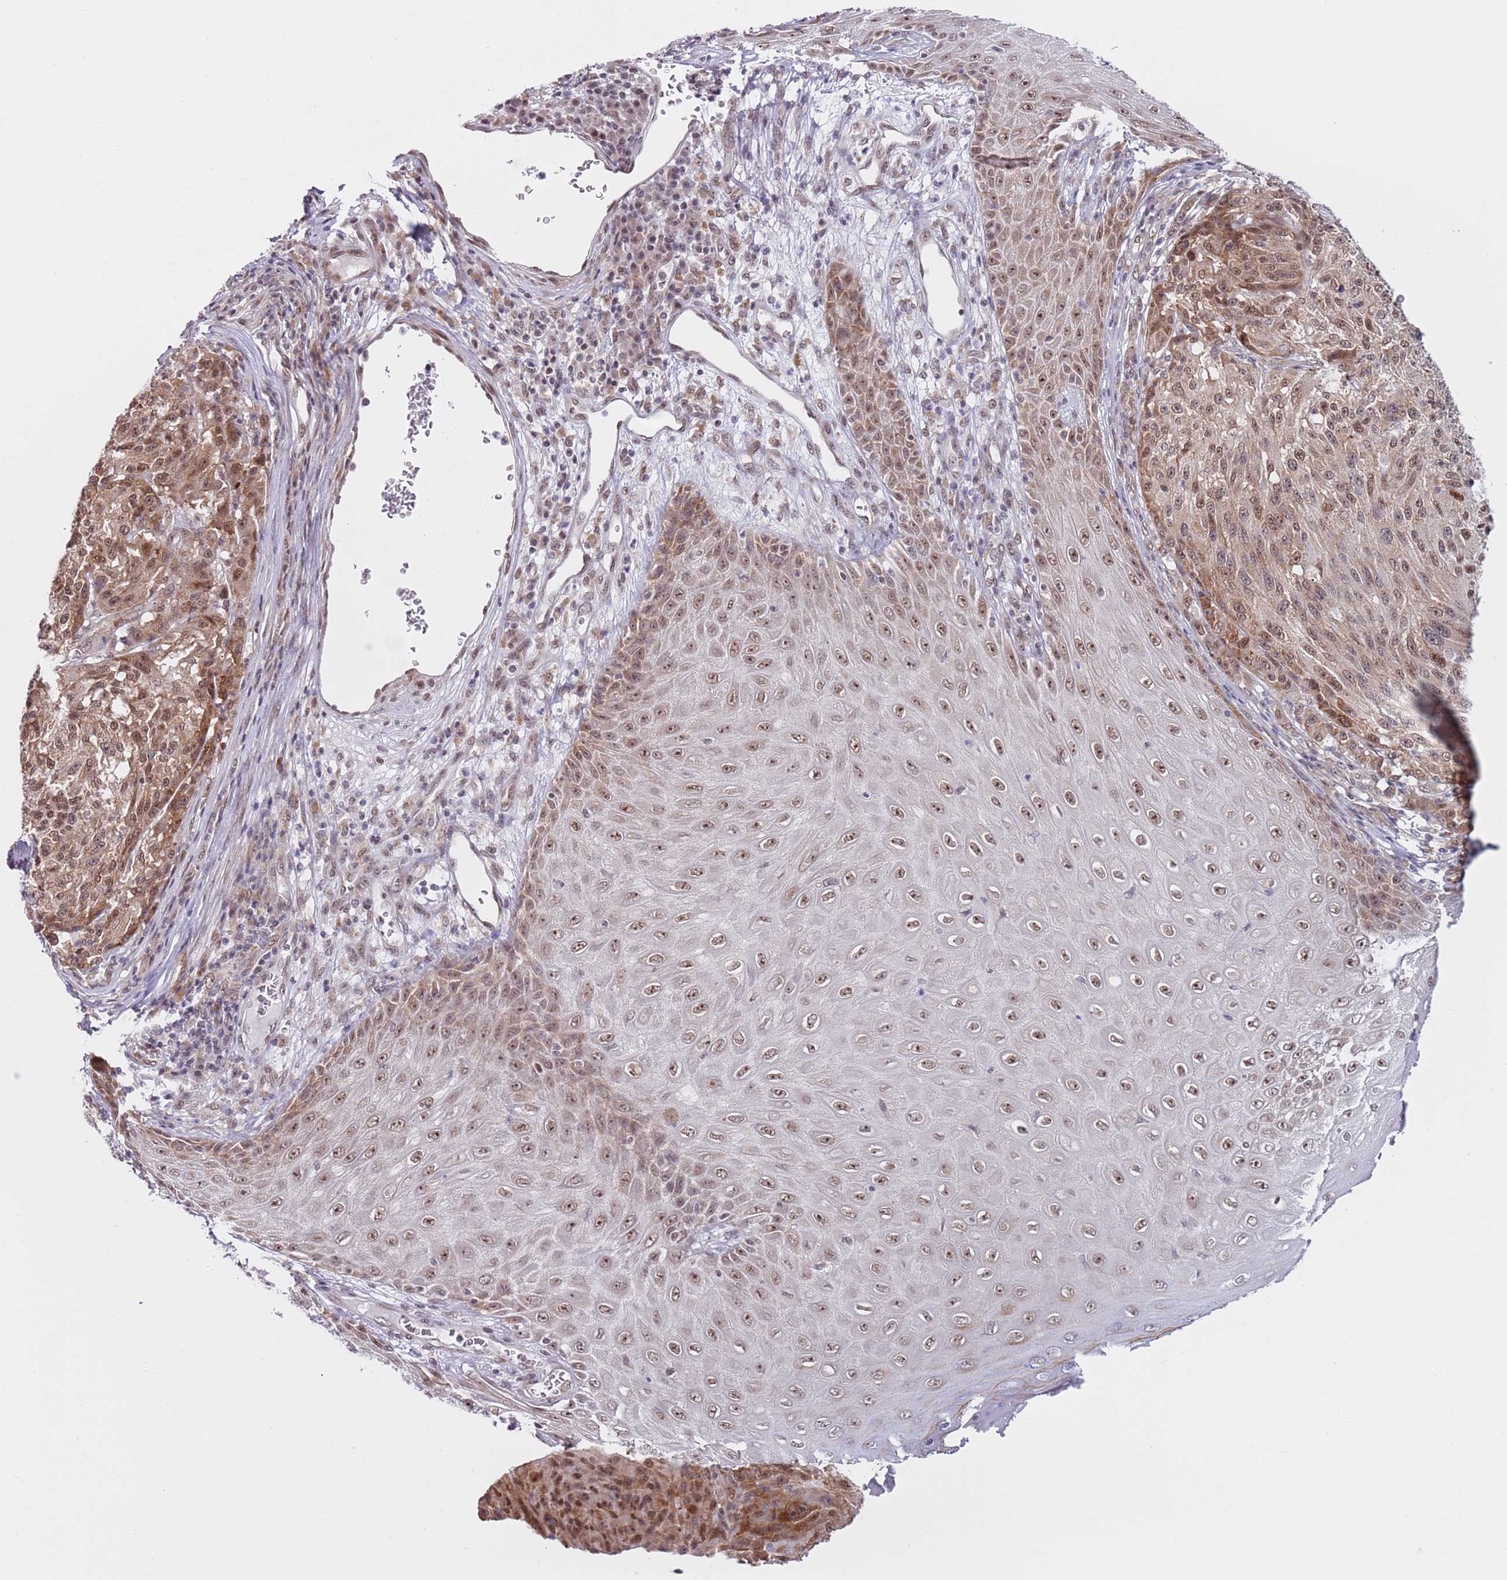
{"staining": {"intensity": "moderate", "quantity": ">75%", "location": "cytoplasmic/membranous,nuclear"}, "tissue": "melanoma", "cell_type": "Tumor cells", "image_type": "cancer", "snomed": [{"axis": "morphology", "description": "Malignant melanoma, NOS"}, {"axis": "topography", "description": "Skin"}], "caption": "A brown stain shows moderate cytoplasmic/membranous and nuclear positivity of a protein in human melanoma tumor cells. The staining was performed using DAB, with brown indicating positive protein expression. Nuclei are stained blue with hematoxylin.", "gene": "SLC25A32", "patient": {"sex": "male", "age": 53}}